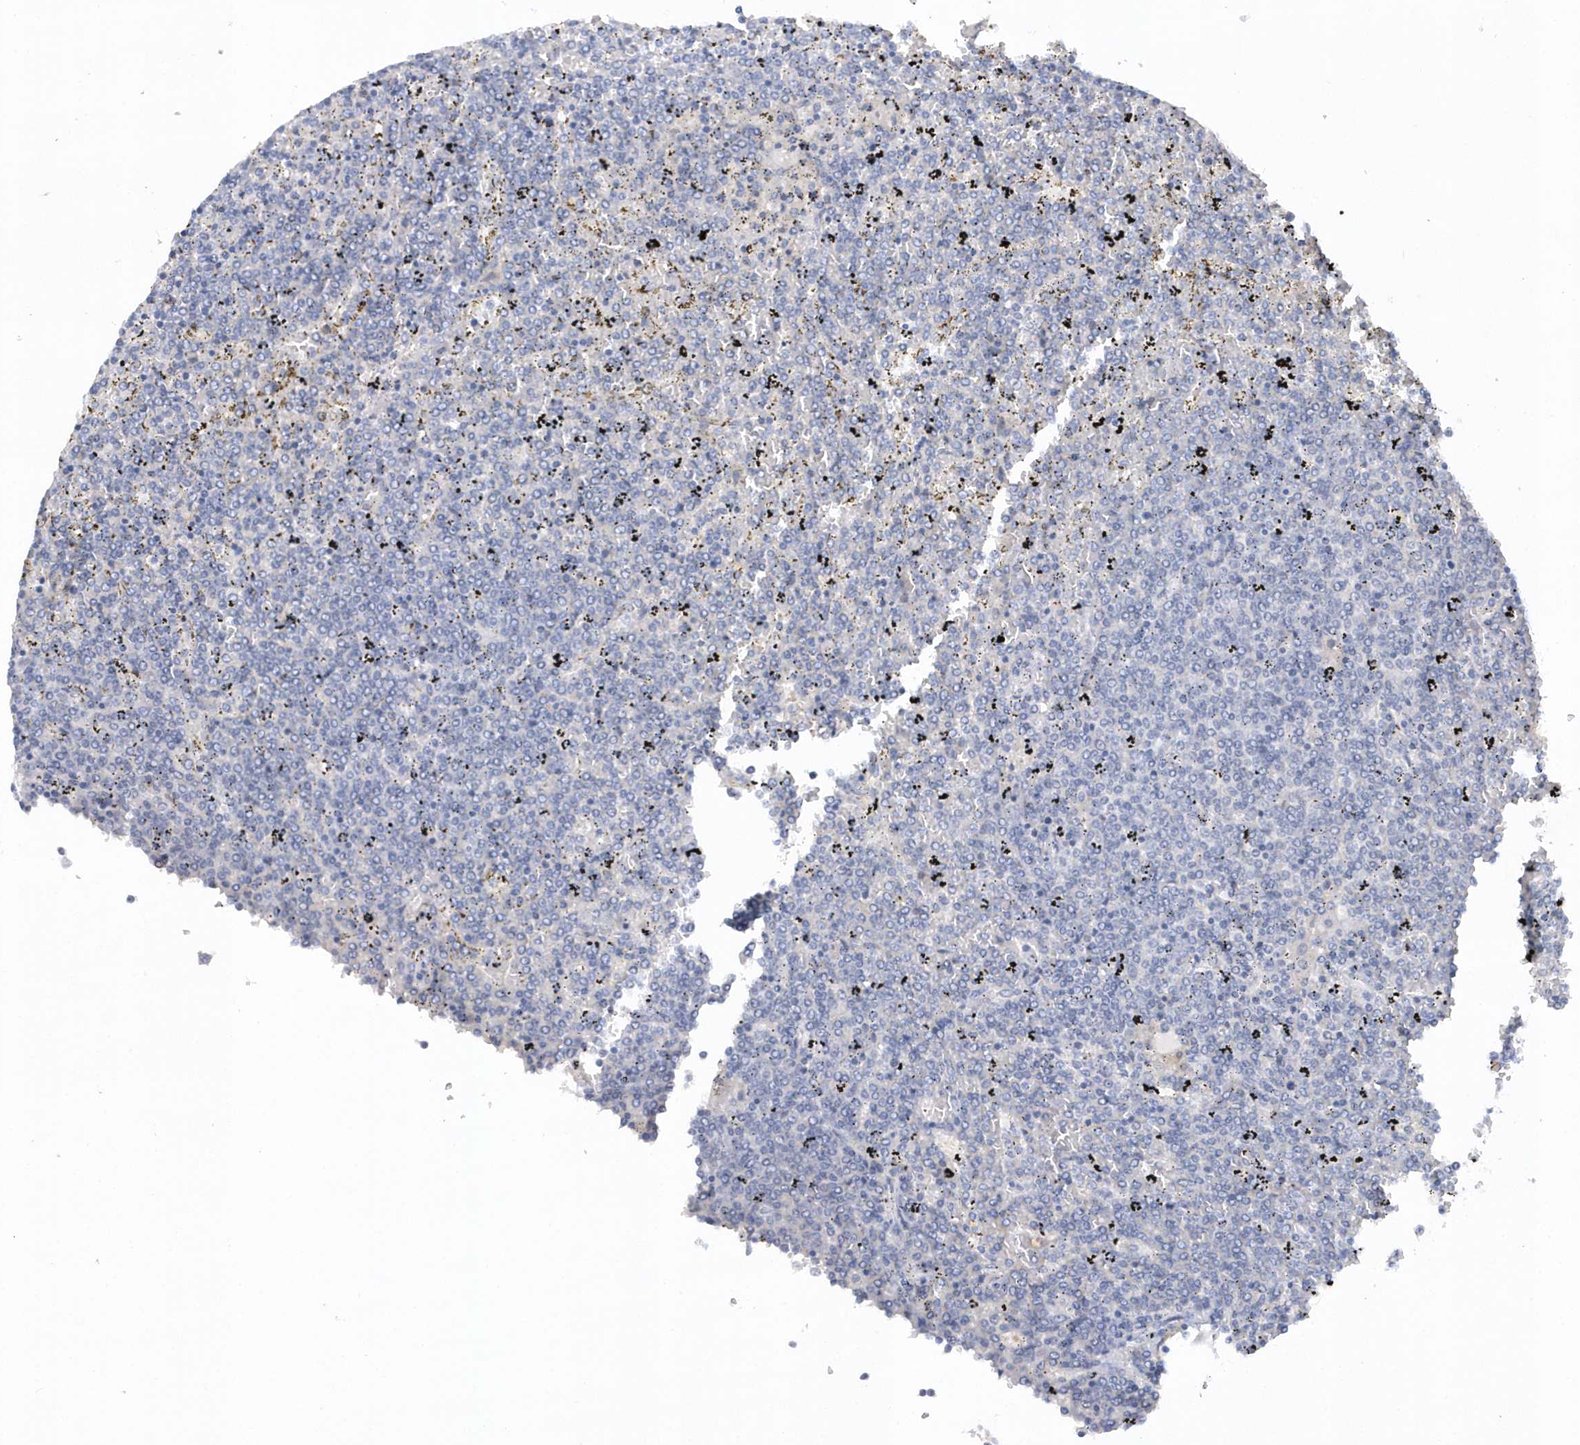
{"staining": {"intensity": "negative", "quantity": "none", "location": "none"}, "tissue": "lymphoma", "cell_type": "Tumor cells", "image_type": "cancer", "snomed": [{"axis": "morphology", "description": "Malignant lymphoma, non-Hodgkin's type, Low grade"}, {"axis": "topography", "description": "Spleen"}], "caption": "The micrograph demonstrates no significant staining in tumor cells of lymphoma. (Brightfield microscopy of DAB immunohistochemistry at high magnification).", "gene": "RPE", "patient": {"sex": "female", "age": 19}}